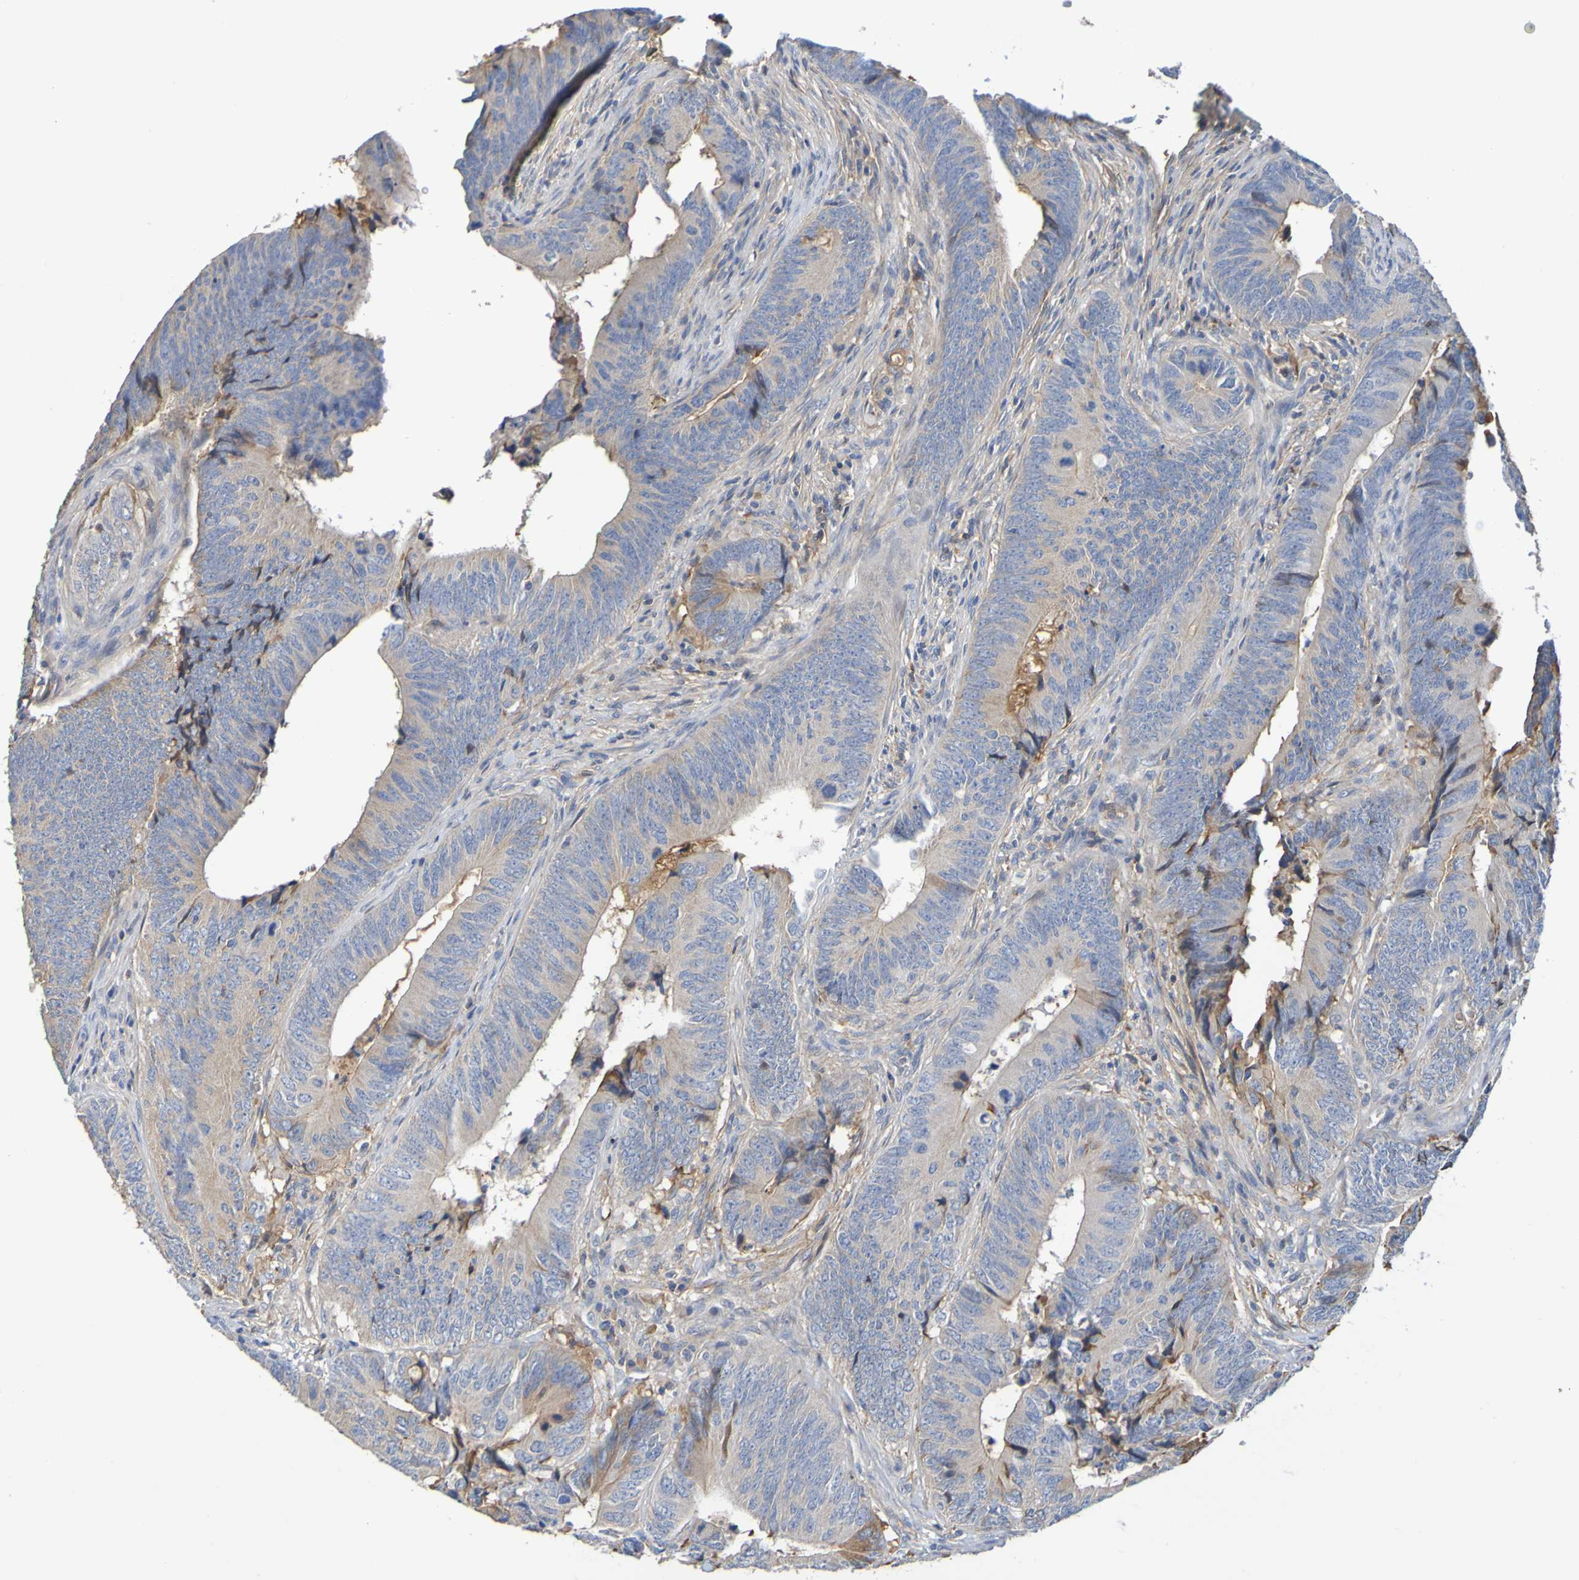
{"staining": {"intensity": "moderate", "quantity": "25%-75%", "location": "cytoplasmic/membranous"}, "tissue": "colorectal cancer", "cell_type": "Tumor cells", "image_type": "cancer", "snomed": [{"axis": "morphology", "description": "Normal tissue, NOS"}, {"axis": "morphology", "description": "Adenocarcinoma, NOS"}, {"axis": "topography", "description": "Colon"}], "caption": "Adenocarcinoma (colorectal) stained with DAB IHC exhibits medium levels of moderate cytoplasmic/membranous staining in about 25%-75% of tumor cells.", "gene": "GAB3", "patient": {"sex": "male", "age": 56}}